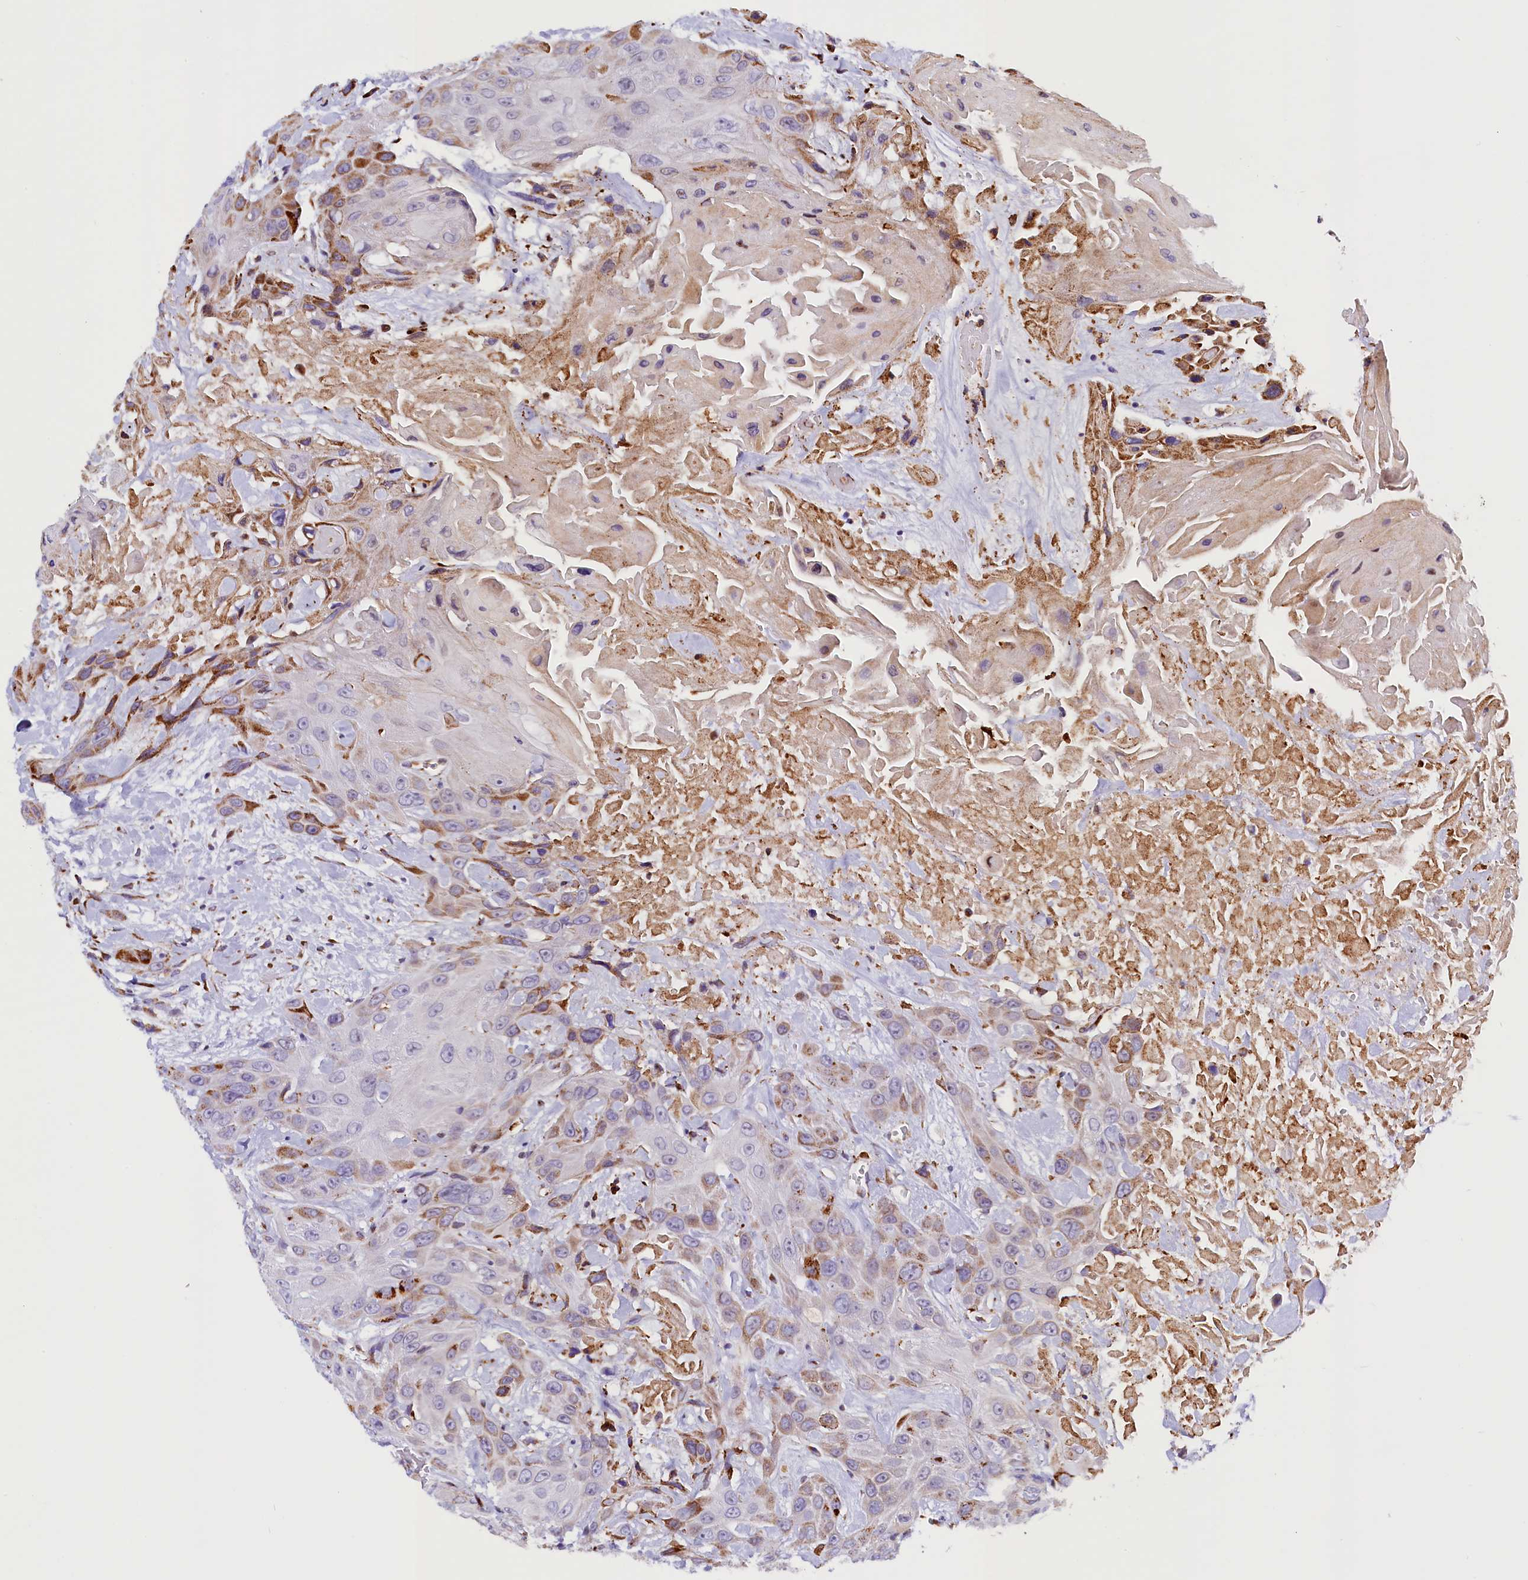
{"staining": {"intensity": "weak", "quantity": "<25%", "location": "cytoplasmic/membranous"}, "tissue": "head and neck cancer", "cell_type": "Tumor cells", "image_type": "cancer", "snomed": [{"axis": "morphology", "description": "Squamous cell carcinoma, NOS"}, {"axis": "topography", "description": "Head-Neck"}], "caption": "Tumor cells are negative for brown protein staining in head and neck cancer (squamous cell carcinoma).", "gene": "CMTR2", "patient": {"sex": "male", "age": 81}}